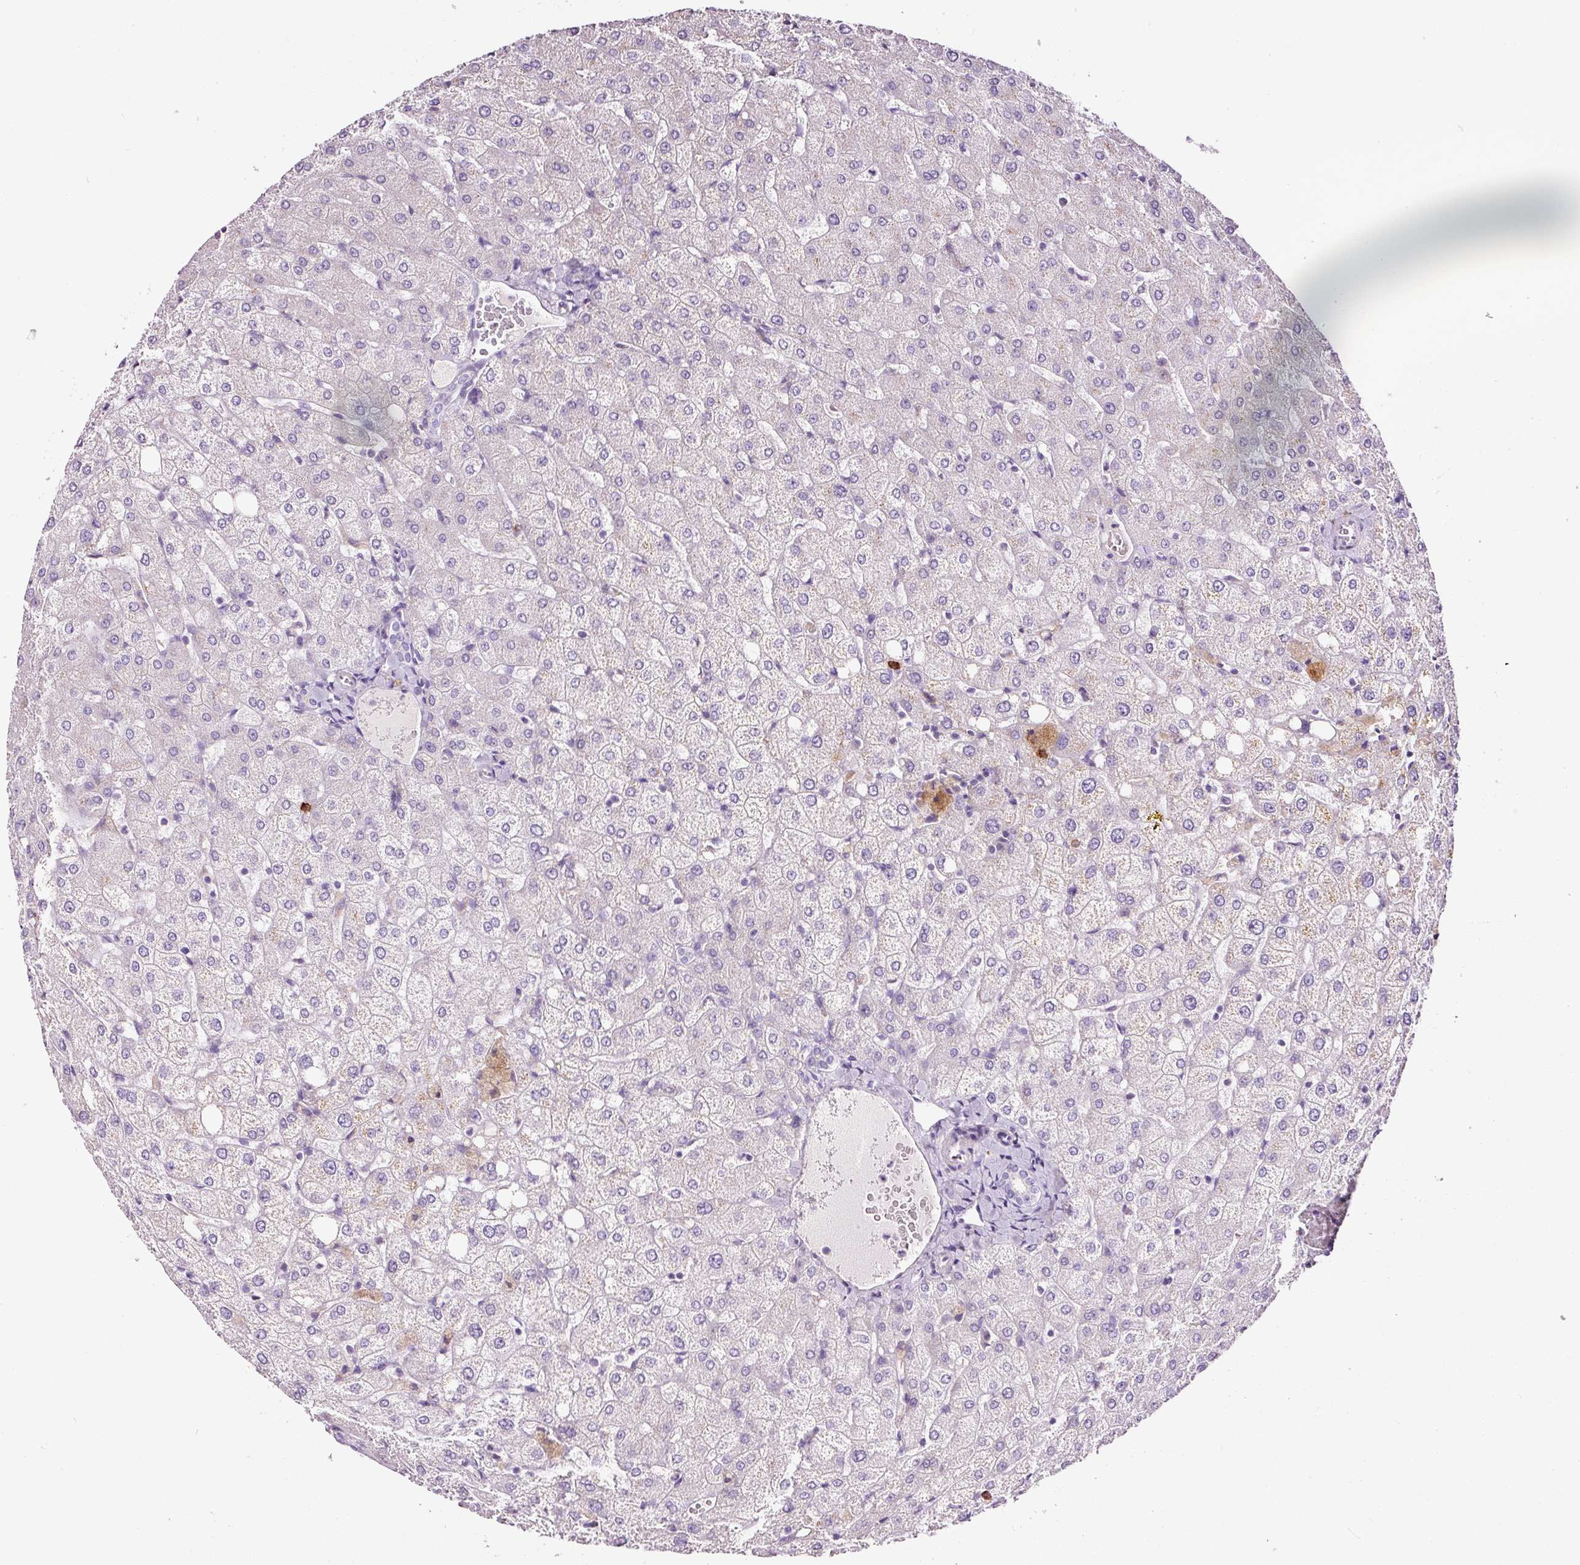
{"staining": {"intensity": "negative", "quantity": "none", "location": "none"}, "tissue": "liver", "cell_type": "Cholangiocytes", "image_type": "normal", "snomed": [{"axis": "morphology", "description": "Normal tissue, NOS"}, {"axis": "topography", "description": "Liver"}], "caption": "Immunohistochemistry (IHC) image of unremarkable human liver stained for a protein (brown), which exhibits no positivity in cholangiocytes.", "gene": "CYB561A3", "patient": {"sex": "female", "age": 54}}